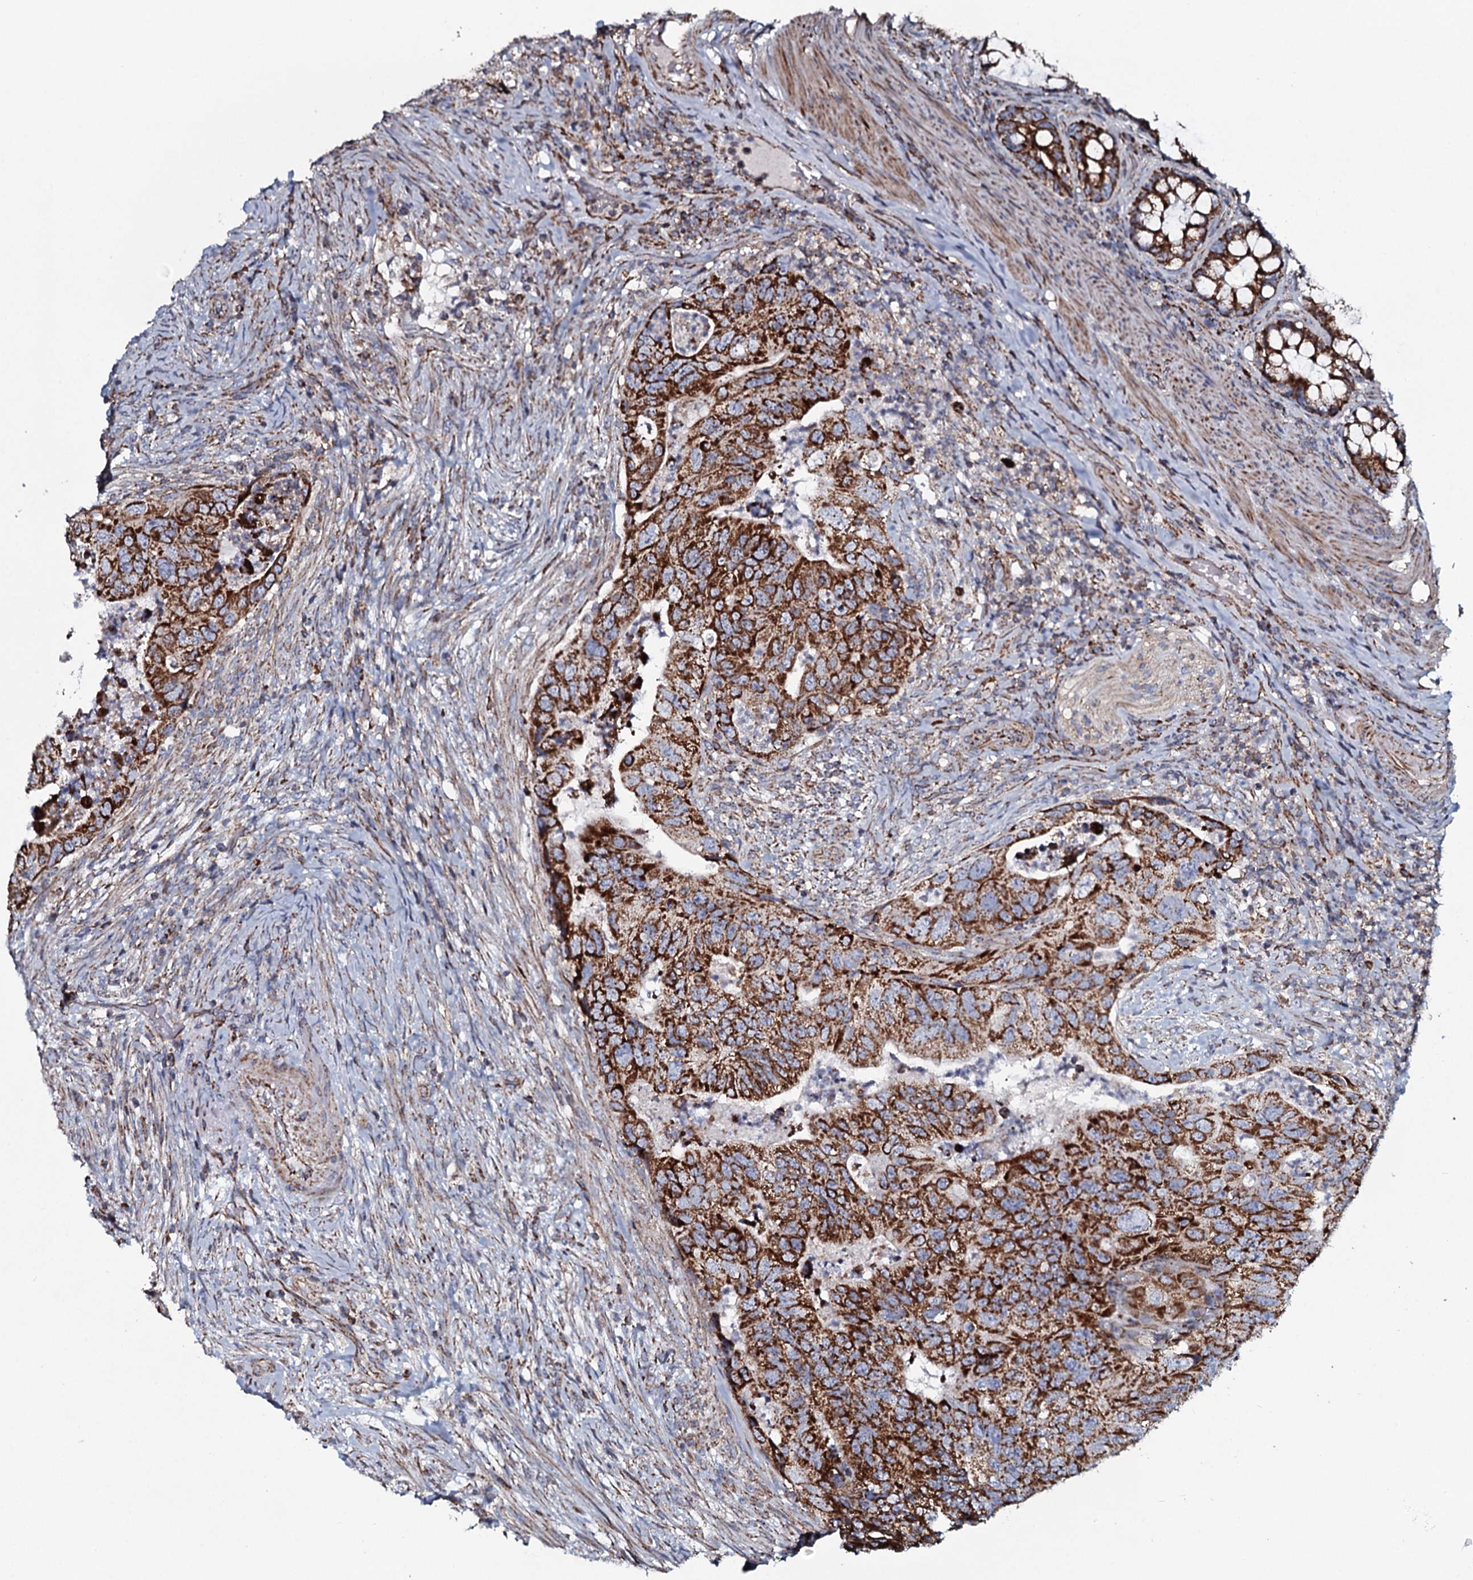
{"staining": {"intensity": "strong", "quantity": ">75%", "location": "cytoplasmic/membranous"}, "tissue": "colorectal cancer", "cell_type": "Tumor cells", "image_type": "cancer", "snomed": [{"axis": "morphology", "description": "Adenocarcinoma, NOS"}, {"axis": "topography", "description": "Rectum"}], "caption": "A brown stain shows strong cytoplasmic/membranous expression of a protein in colorectal cancer (adenocarcinoma) tumor cells.", "gene": "EVC2", "patient": {"sex": "male", "age": 63}}